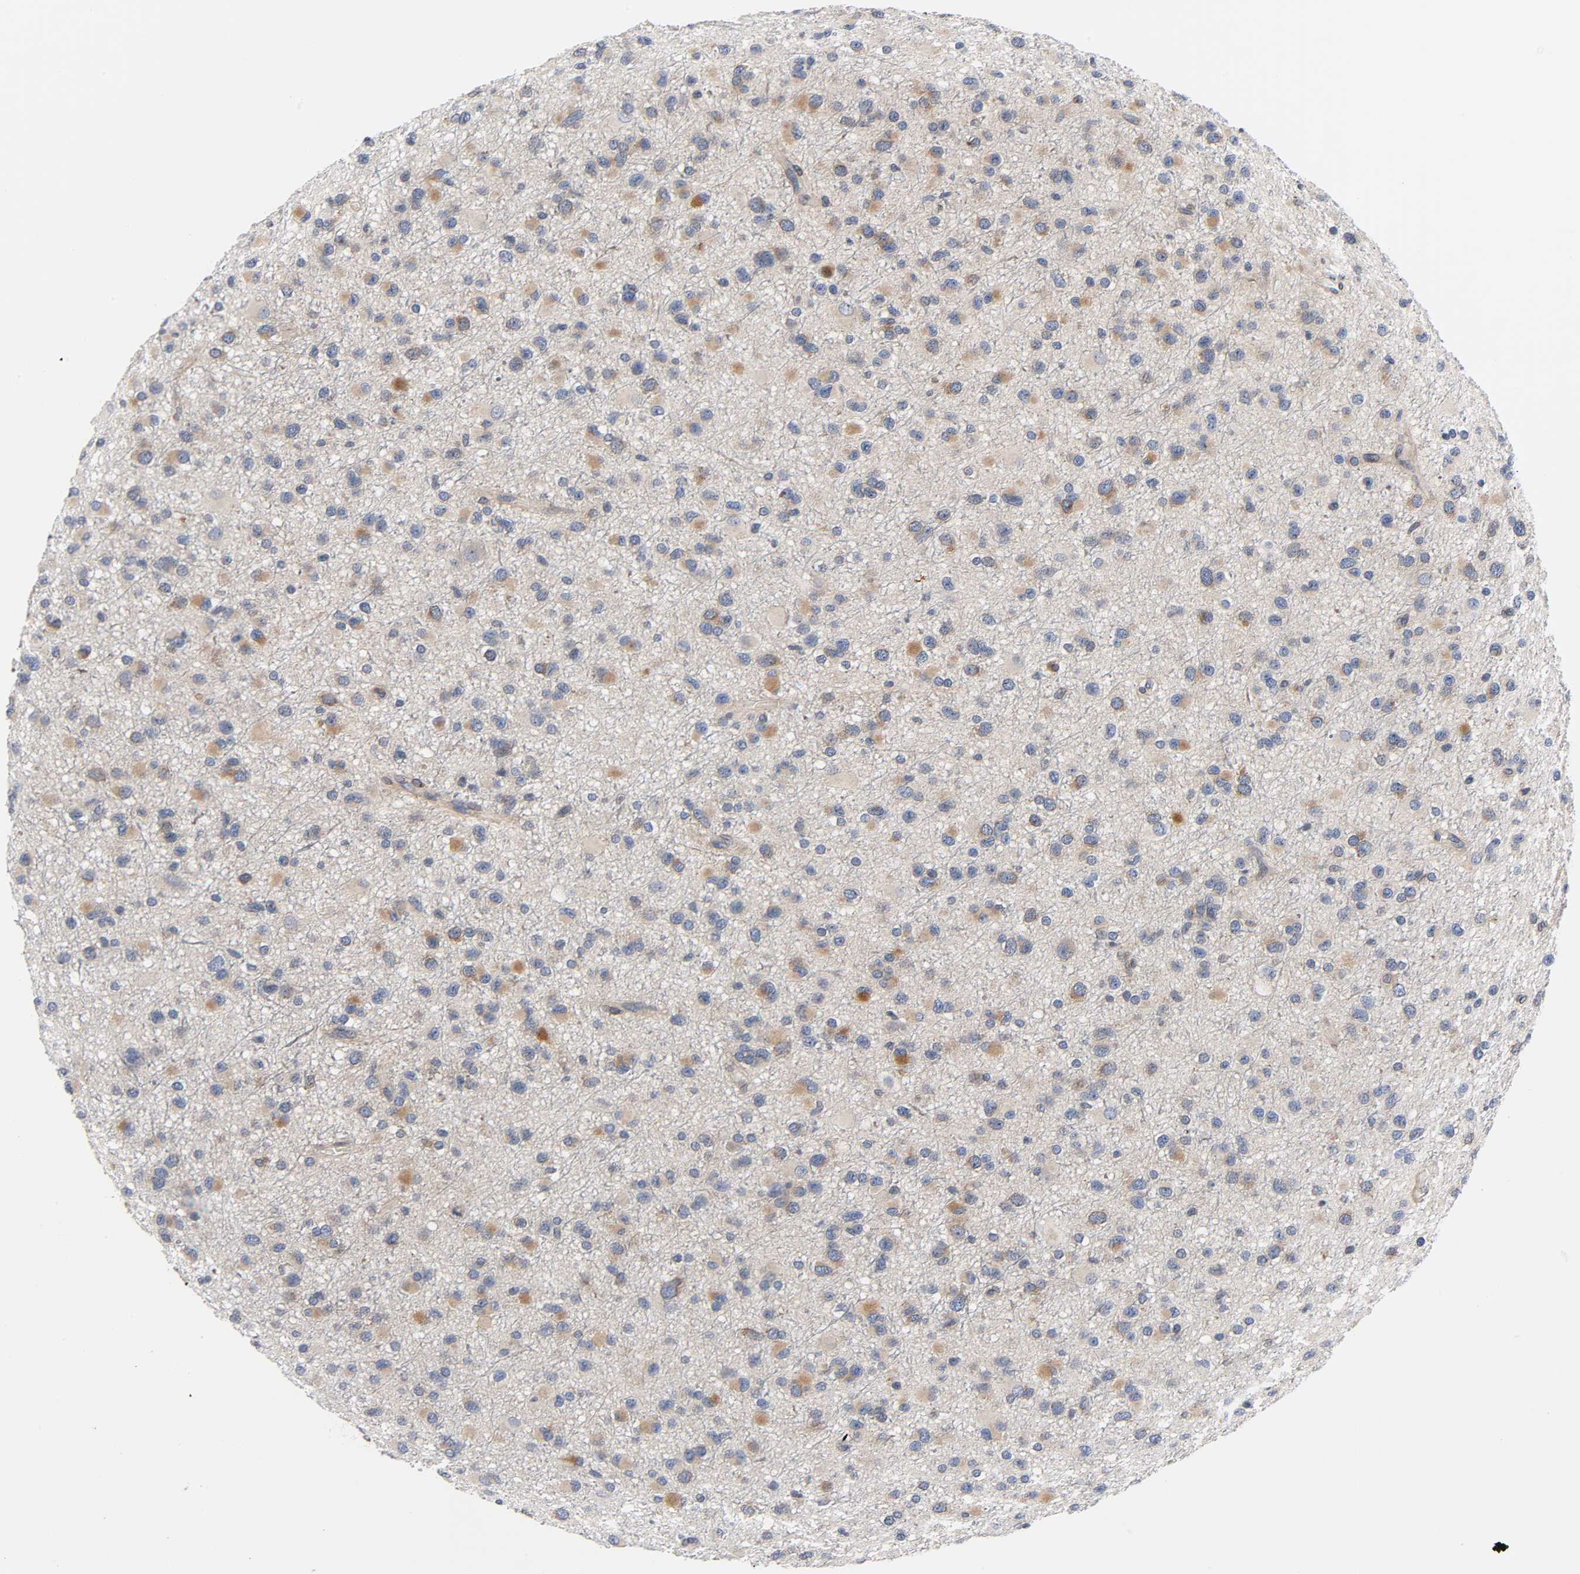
{"staining": {"intensity": "moderate", "quantity": "25%-75%", "location": "cytoplasmic/membranous"}, "tissue": "glioma", "cell_type": "Tumor cells", "image_type": "cancer", "snomed": [{"axis": "morphology", "description": "Glioma, malignant, Low grade"}, {"axis": "topography", "description": "Brain"}], "caption": "Malignant glioma (low-grade) tissue displays moderate cytoplasmic/membranous staining in approximately 25%-75% of tumor cells, visualized by immunohistochemistry.", "gene": "ASB6", "patient": {"sex": "male", "age": 42}}